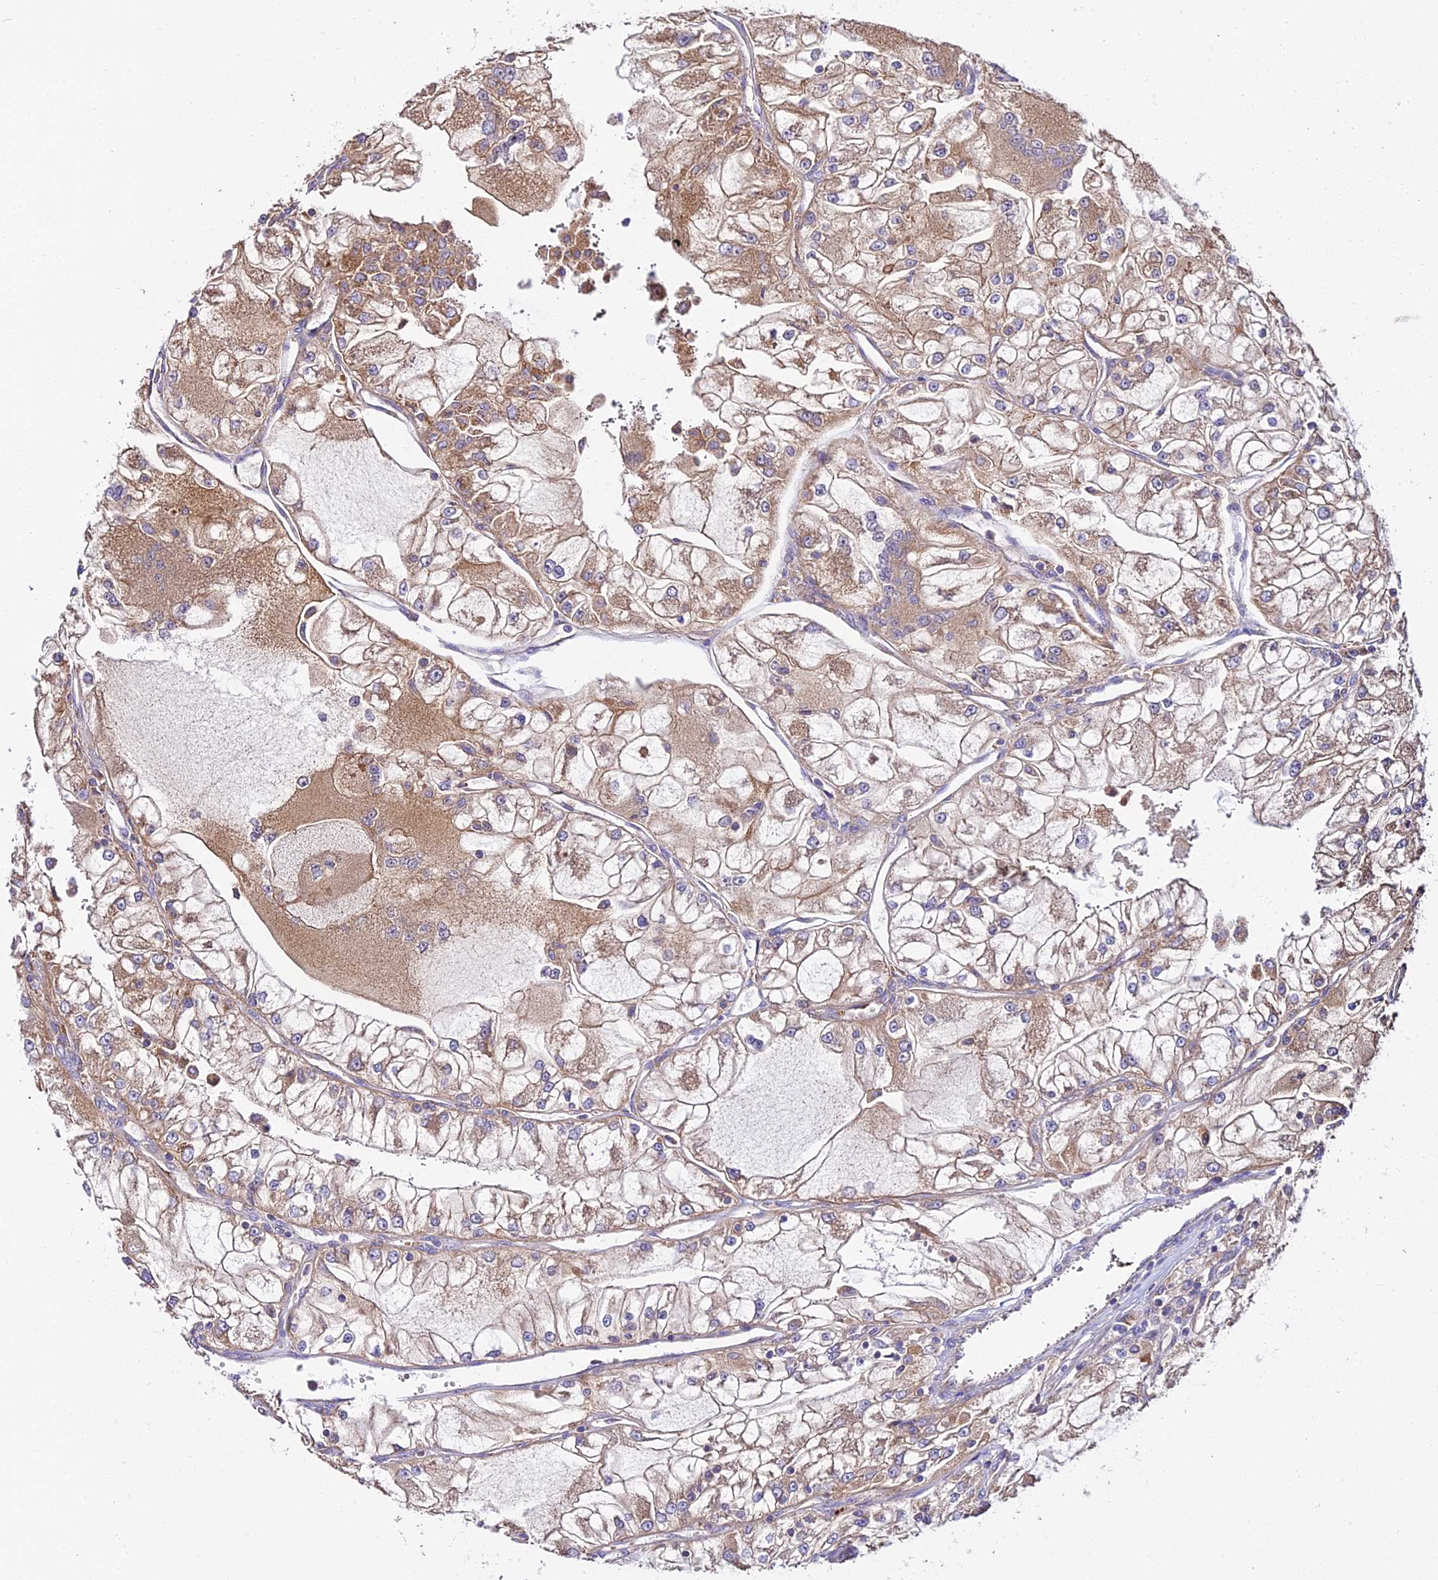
{"staining": {"intensity": "moderate", "quantity": "25%-75%", "location": "cytoplasmic/membranous"}, "tissue": "renal cancer", "cell_type": "Tumor cells", "image_type": "cancer", "snomed": [{"axis": "morphology", "description": "Adenocarcinoma, NOS"}, {"axis": "topography", "description": "Kidney"}], "caption": "This is a micrograph of immunohistochemistry staining of renal adenocarcinoma, which shows moderate staining in the cytoplasmic/membranous of tumor cells.", "gene": "PEX19", "patient": {"sex": "female", "age": 72}}